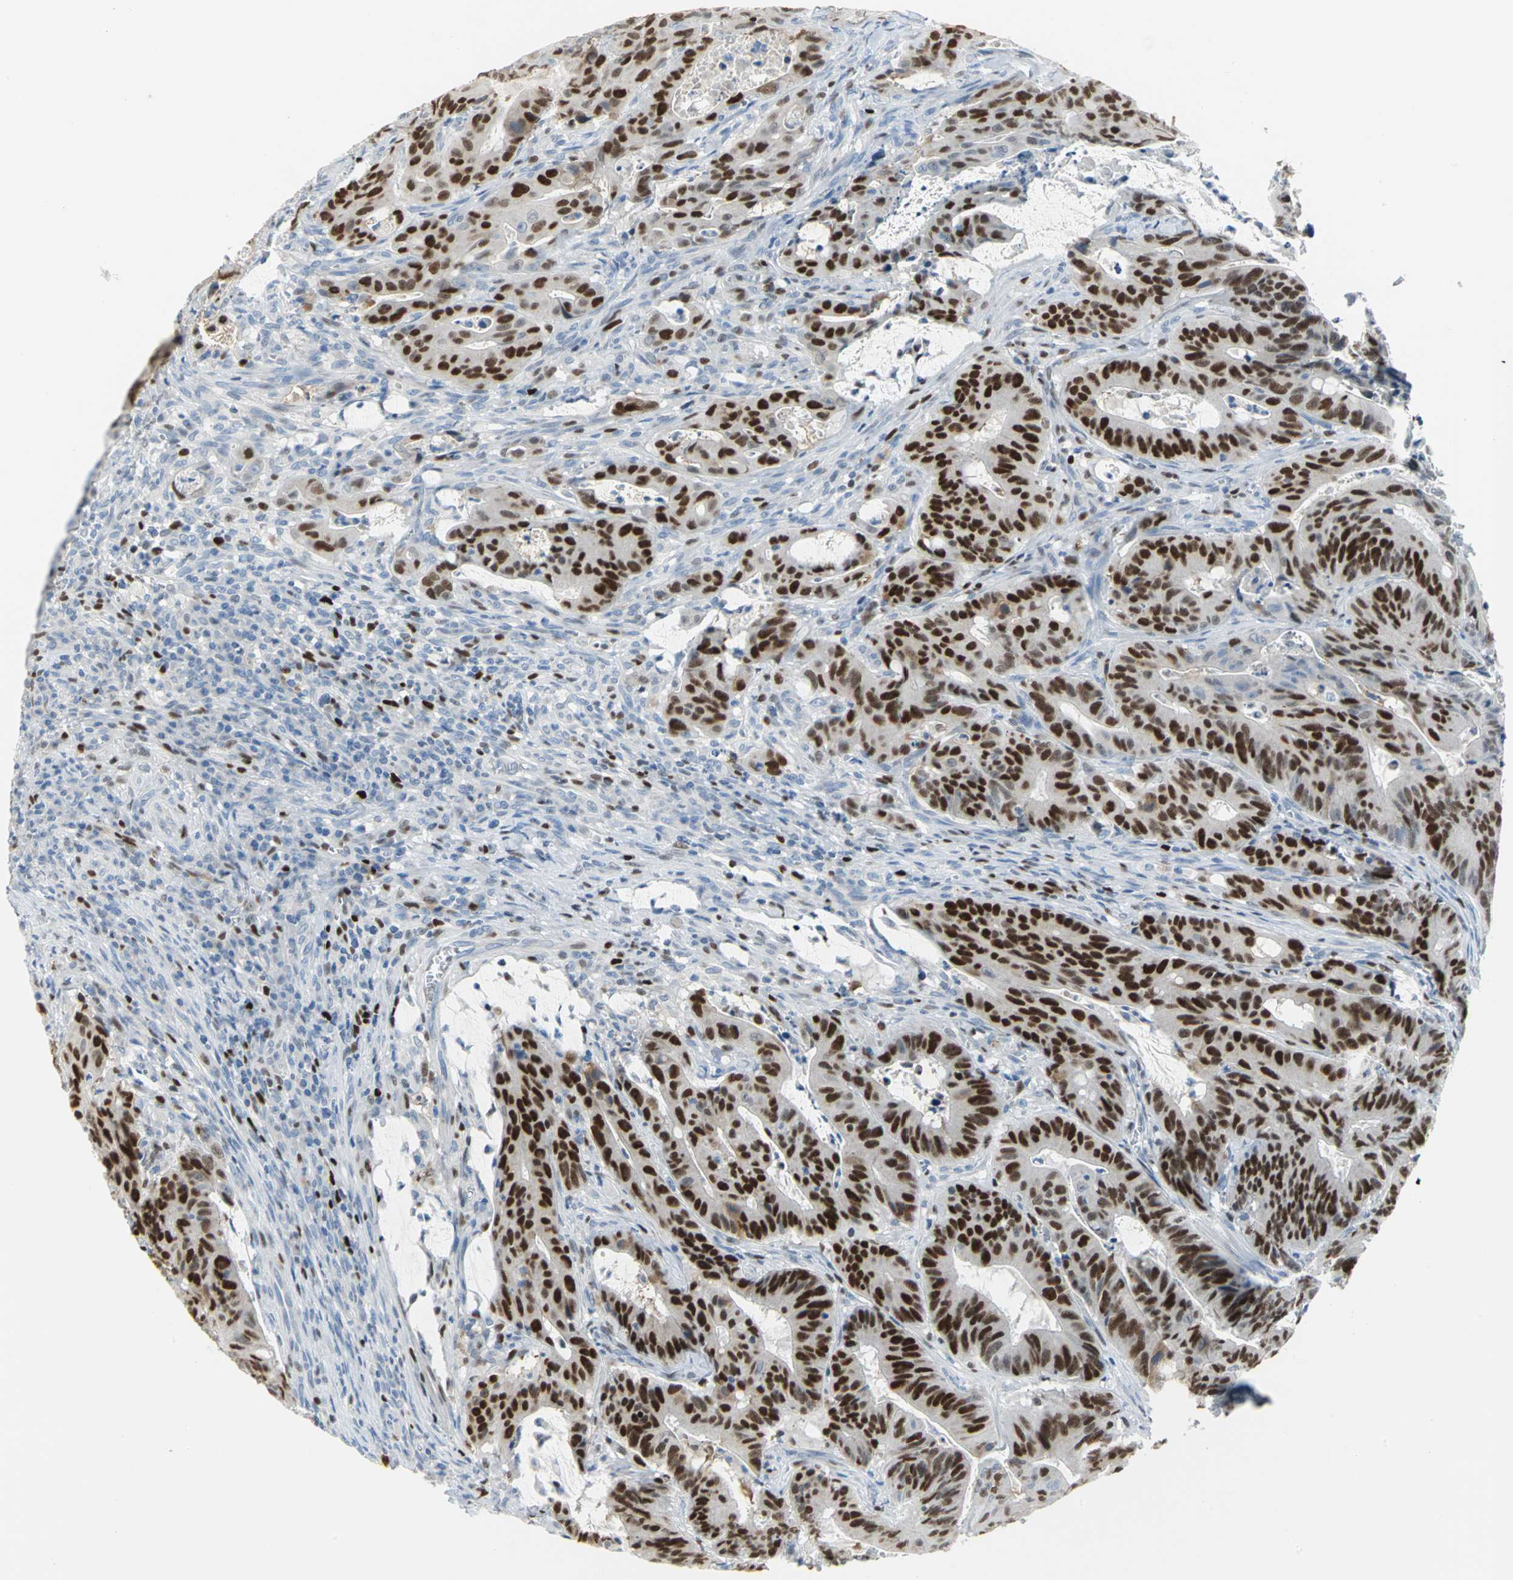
{"staining": {"intensity": "strong", "quantity": ">75%", "location": "nuclear"}, "tissue": "colorectal cancer", "cell_type": "Tumor cells", "image_type": "cancer", "snomed": [{"axis": "morphology", "description": "Adenocarcinoma, NOS"}, {"axis": "topography", "description": "Colon"}], "caption": "Immunohistochemistry (IHC) (DAB (3,3'-diaminobenzidine)) staining of colorectal cancer reveals strong nuclear protein expression in approximately >75% of tumor cells.", "gene": "MCM4", "patient": {"sex": "male", "age": 45}}